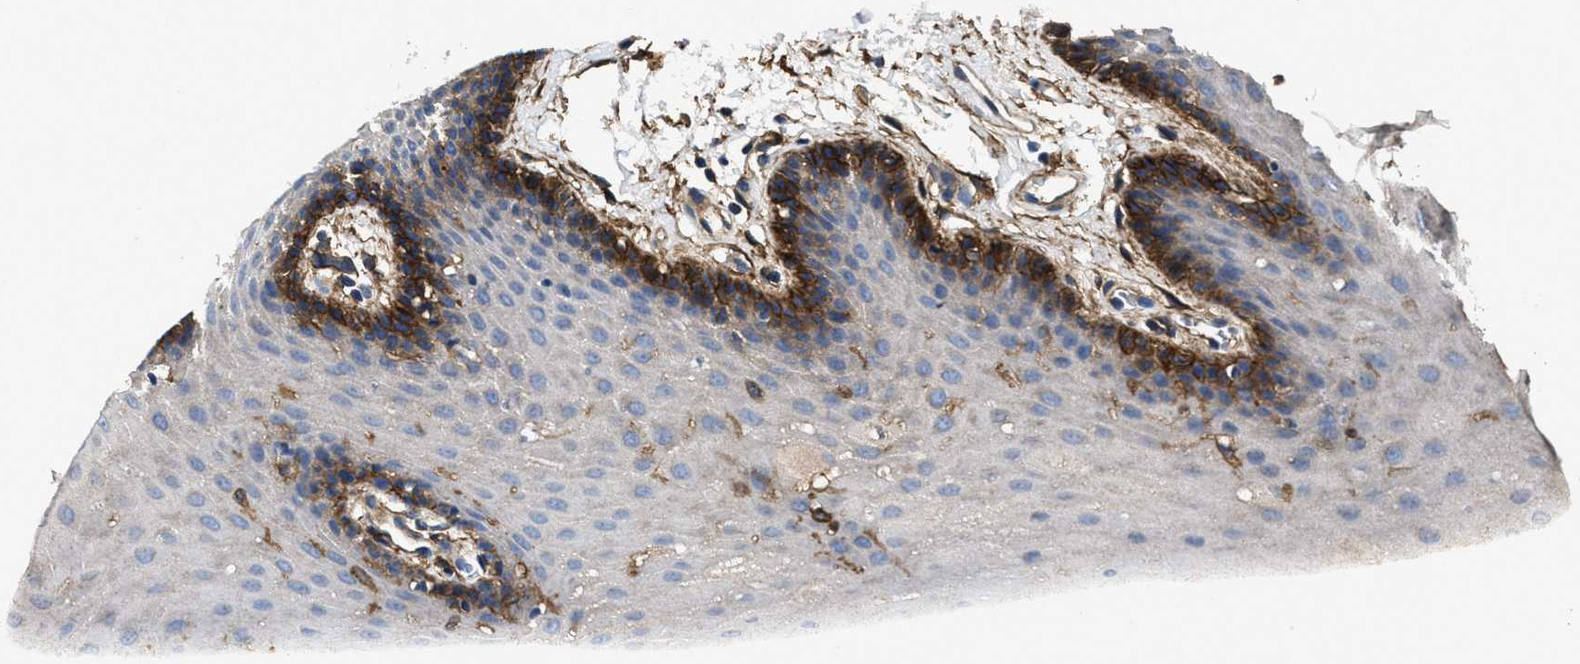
{"staining": {"intensity": "strong", "quantity": "<25%", "location": "cytoplasmic/membranous"}, "tissue": "oral mucosa", "cell_type": "Squamous epithelial cells", "image_type": "normal", "snomed": [{"axis": "morphology", "description": "Normal tissue, NOS"}, {"axis": "morphology", "description": "Squamous cell carcinoma, NOS"}, {"axis": "topography", "description": "Oral tissue"}, {"axis": "topography", "description": "Head-Neck"}], "caption": "A photomicrograph of human oral mucosa stained for a protein exhibits strong cytoplasmic/membranous brown staining in squamous epithelial cells.", "gene": "CD276", "patient": {"sex": "male", "age": 71}}